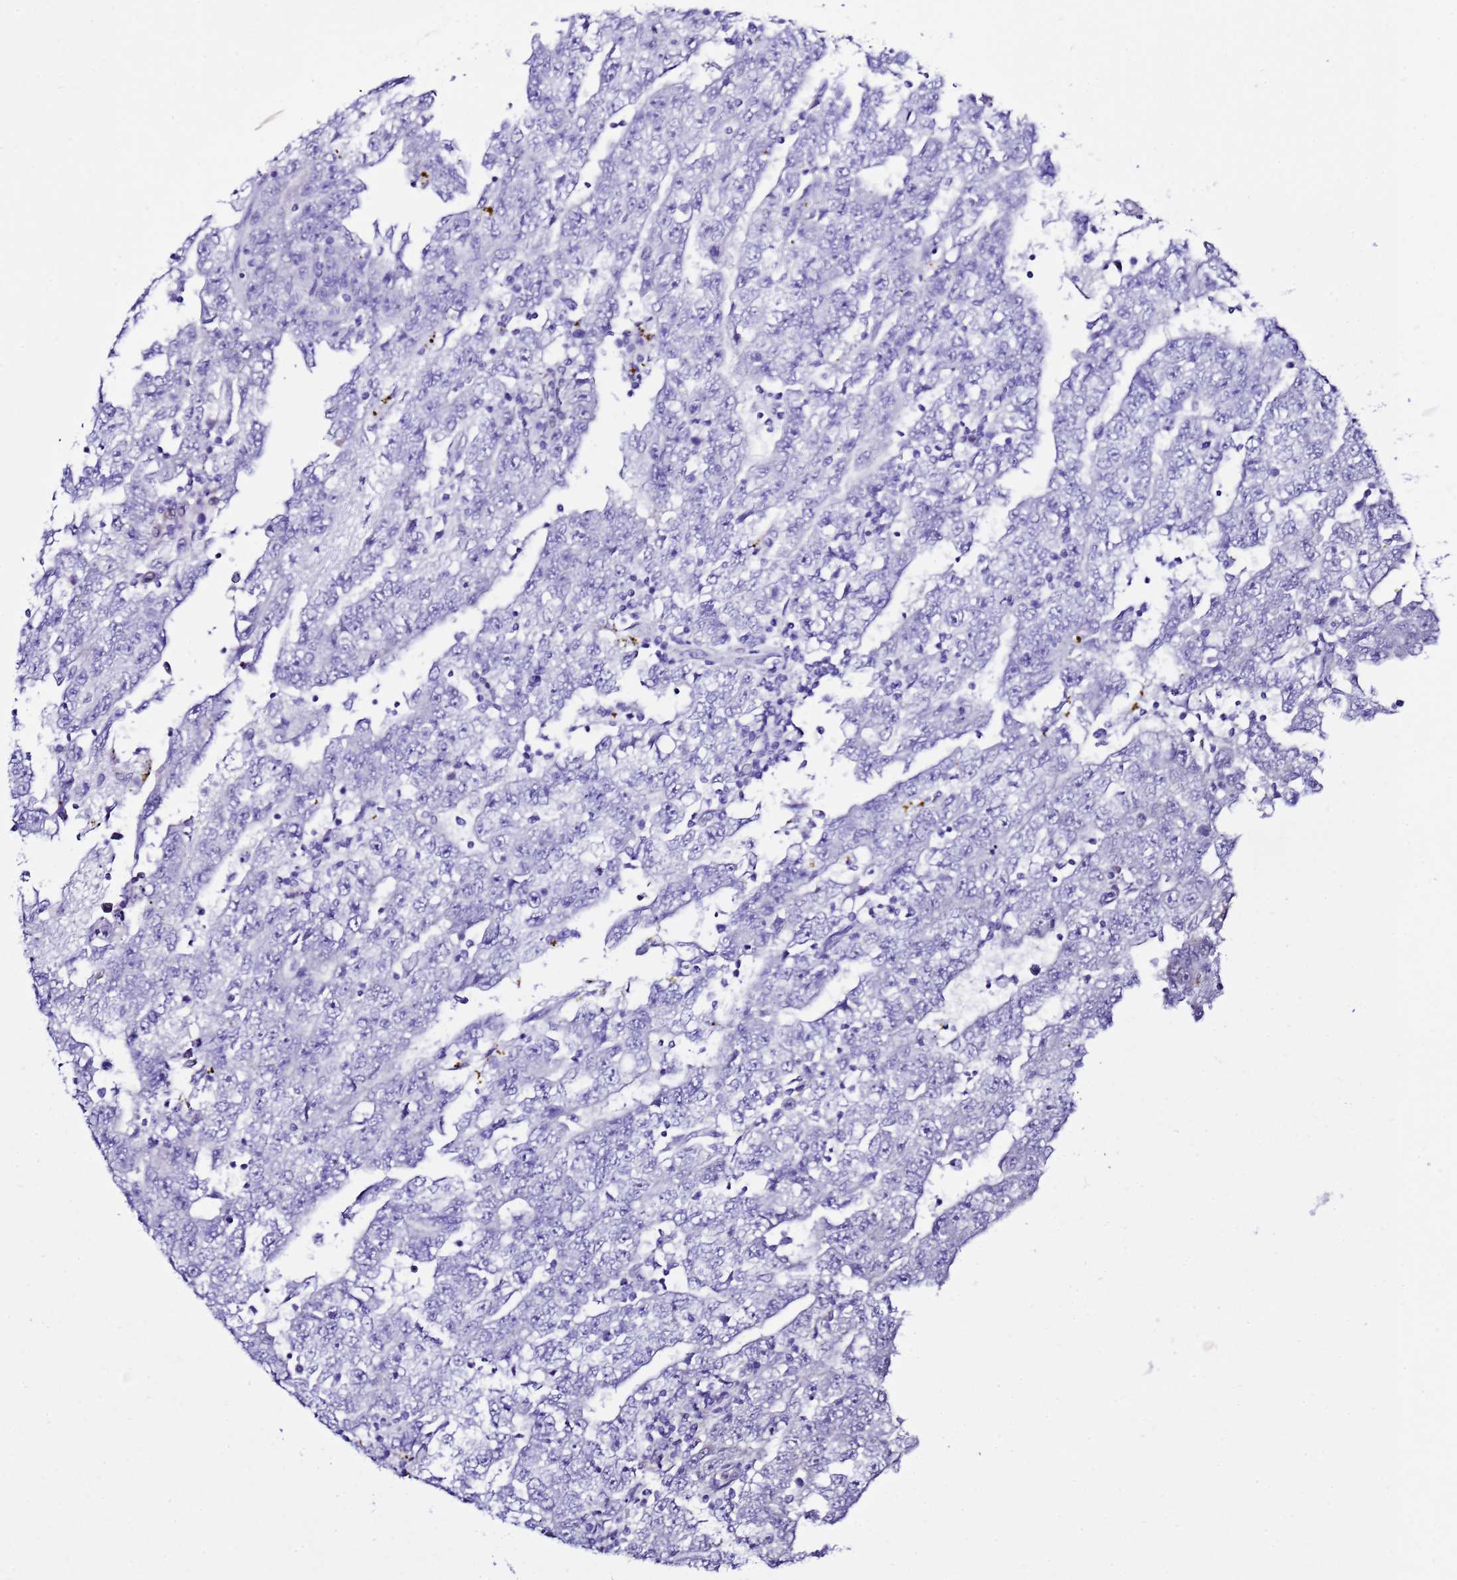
{"staining": {"intensity": "negative", "quantity": "none", "location": "none"}, "tissue": "testis cancer", "cell_type": "Tumor cells", "image_type": "cancer", "snomed": [{"axis": "morphology", "description": "Carcinoma, Embryonal, NOS"}, {"axis": "topography", "description": "Testis"}], "caption": "Tumor cells are negative for brown protein staining in testis cancer (embryonal carcinoma).", "gene": "BCL7A", "patient": {"sex": "male", "age": 25}}